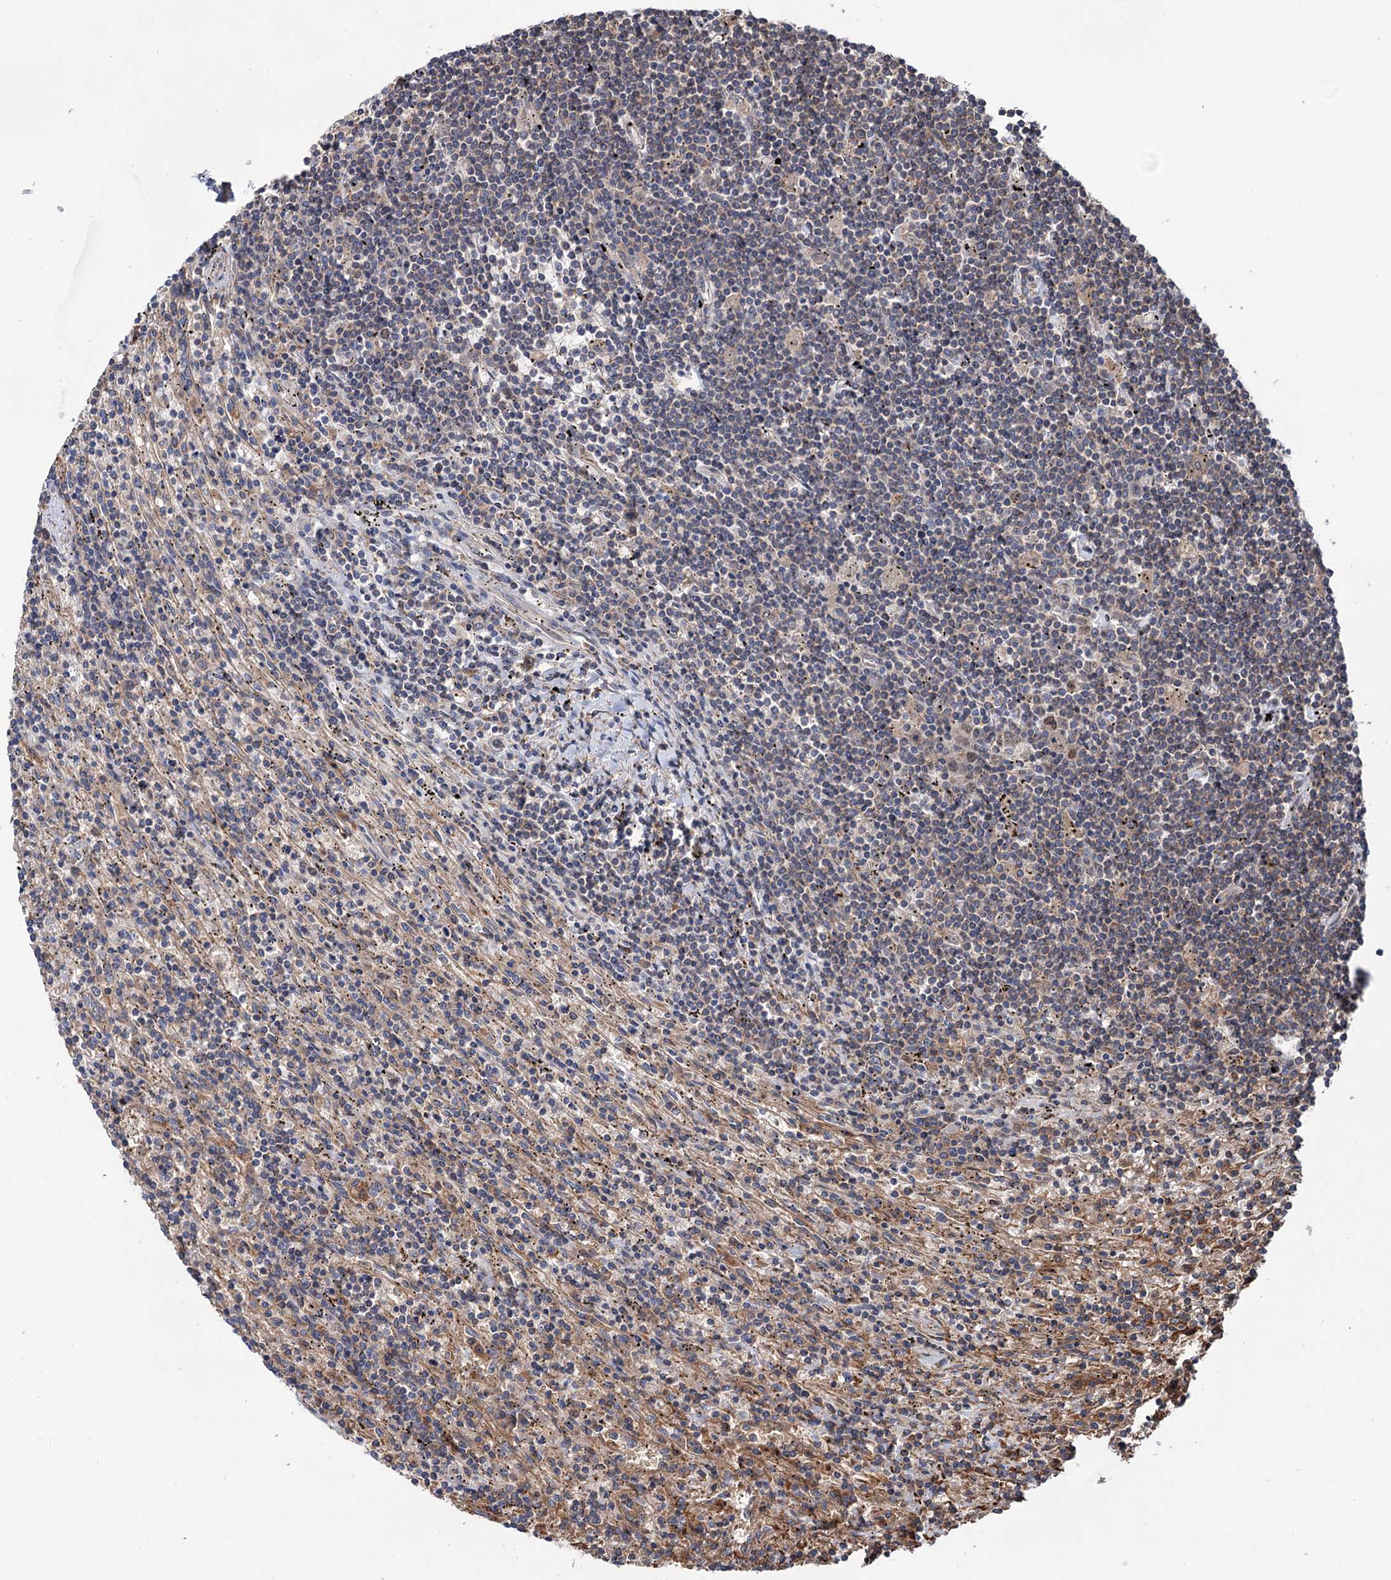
{"staining": {"intensity": "weak", "quantity": "25%-75%", "location": "cytoplasmic/membranous"}, "tissue": "lymphoma", "cell_type": "Tumor cells", "image_type": "cancer", "snomed": [{"axis": "morphology", "description": "Malignant lymphoma, non-Hodgkin's type, Low grade"}, {"axis": "topography", "description": "Spleen"}], "caption": "DAB (3,3'-diaminobenzidine) immunohistochemical staining of malignant lymphoma, non-Hodgkin's type (low-grade) displays weak cytoplasmic/membranous protein expression in approximately 25%-75% of tumor cells.", "gene": "RNF111", "patient": {"sex": "male", "age": 76}}